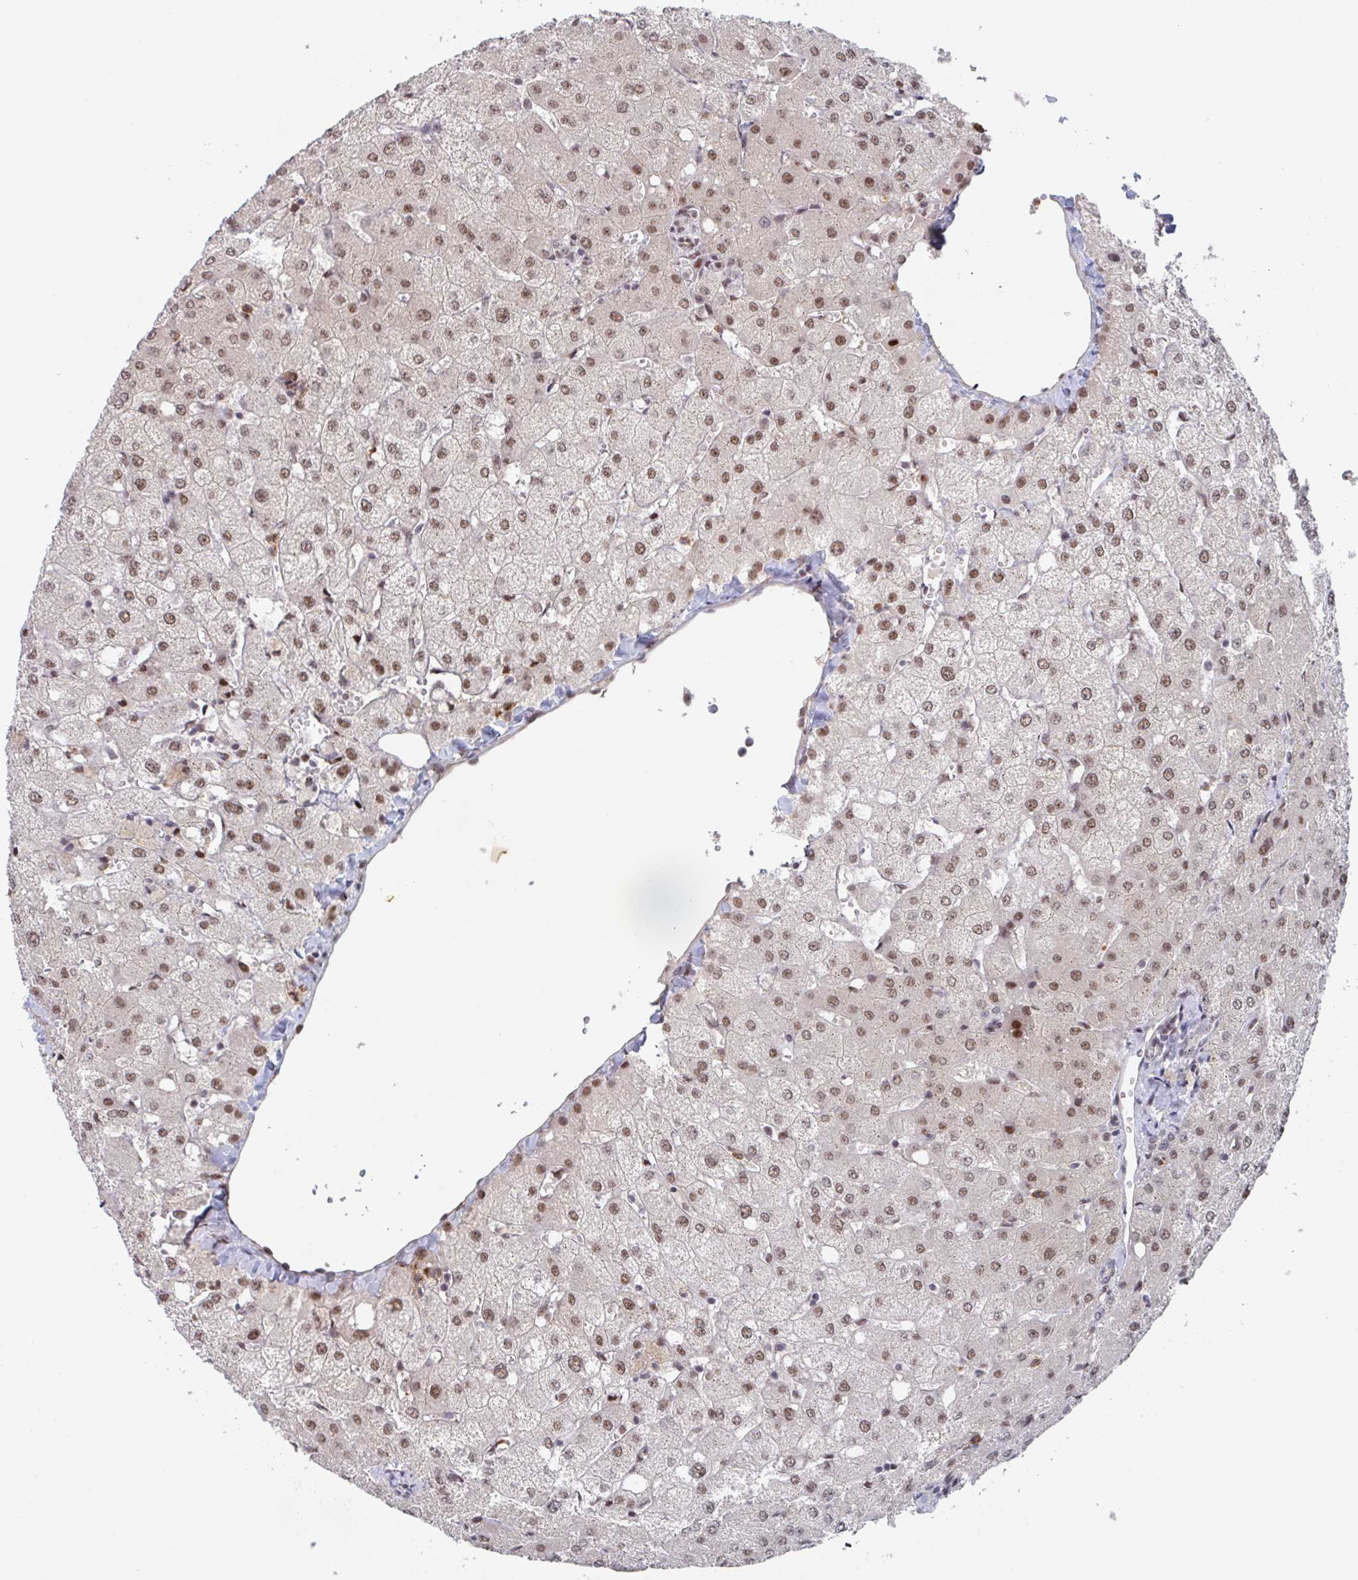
{"staining": {"intensity": "weak", "quantity": "<25%", "location": "nuclear"}, "tissue": "liver", "cell_type": "Cholangiocytes", "image_type": "normal", "snomed": [{"axis": "morphology", "description": "Normal tissue, NOS"}, {"axis": "topography", "description": "Liver"}], "caption": "Immunohistochemical staining of unremarkable liver reveals no significant expression in cholangiocytes. (Brightfield microscopy of DAB immunohistochemistry (IHC) at high magnification).", "gene": "RNF212", "patient": {"sex": "female", "age": 54}}